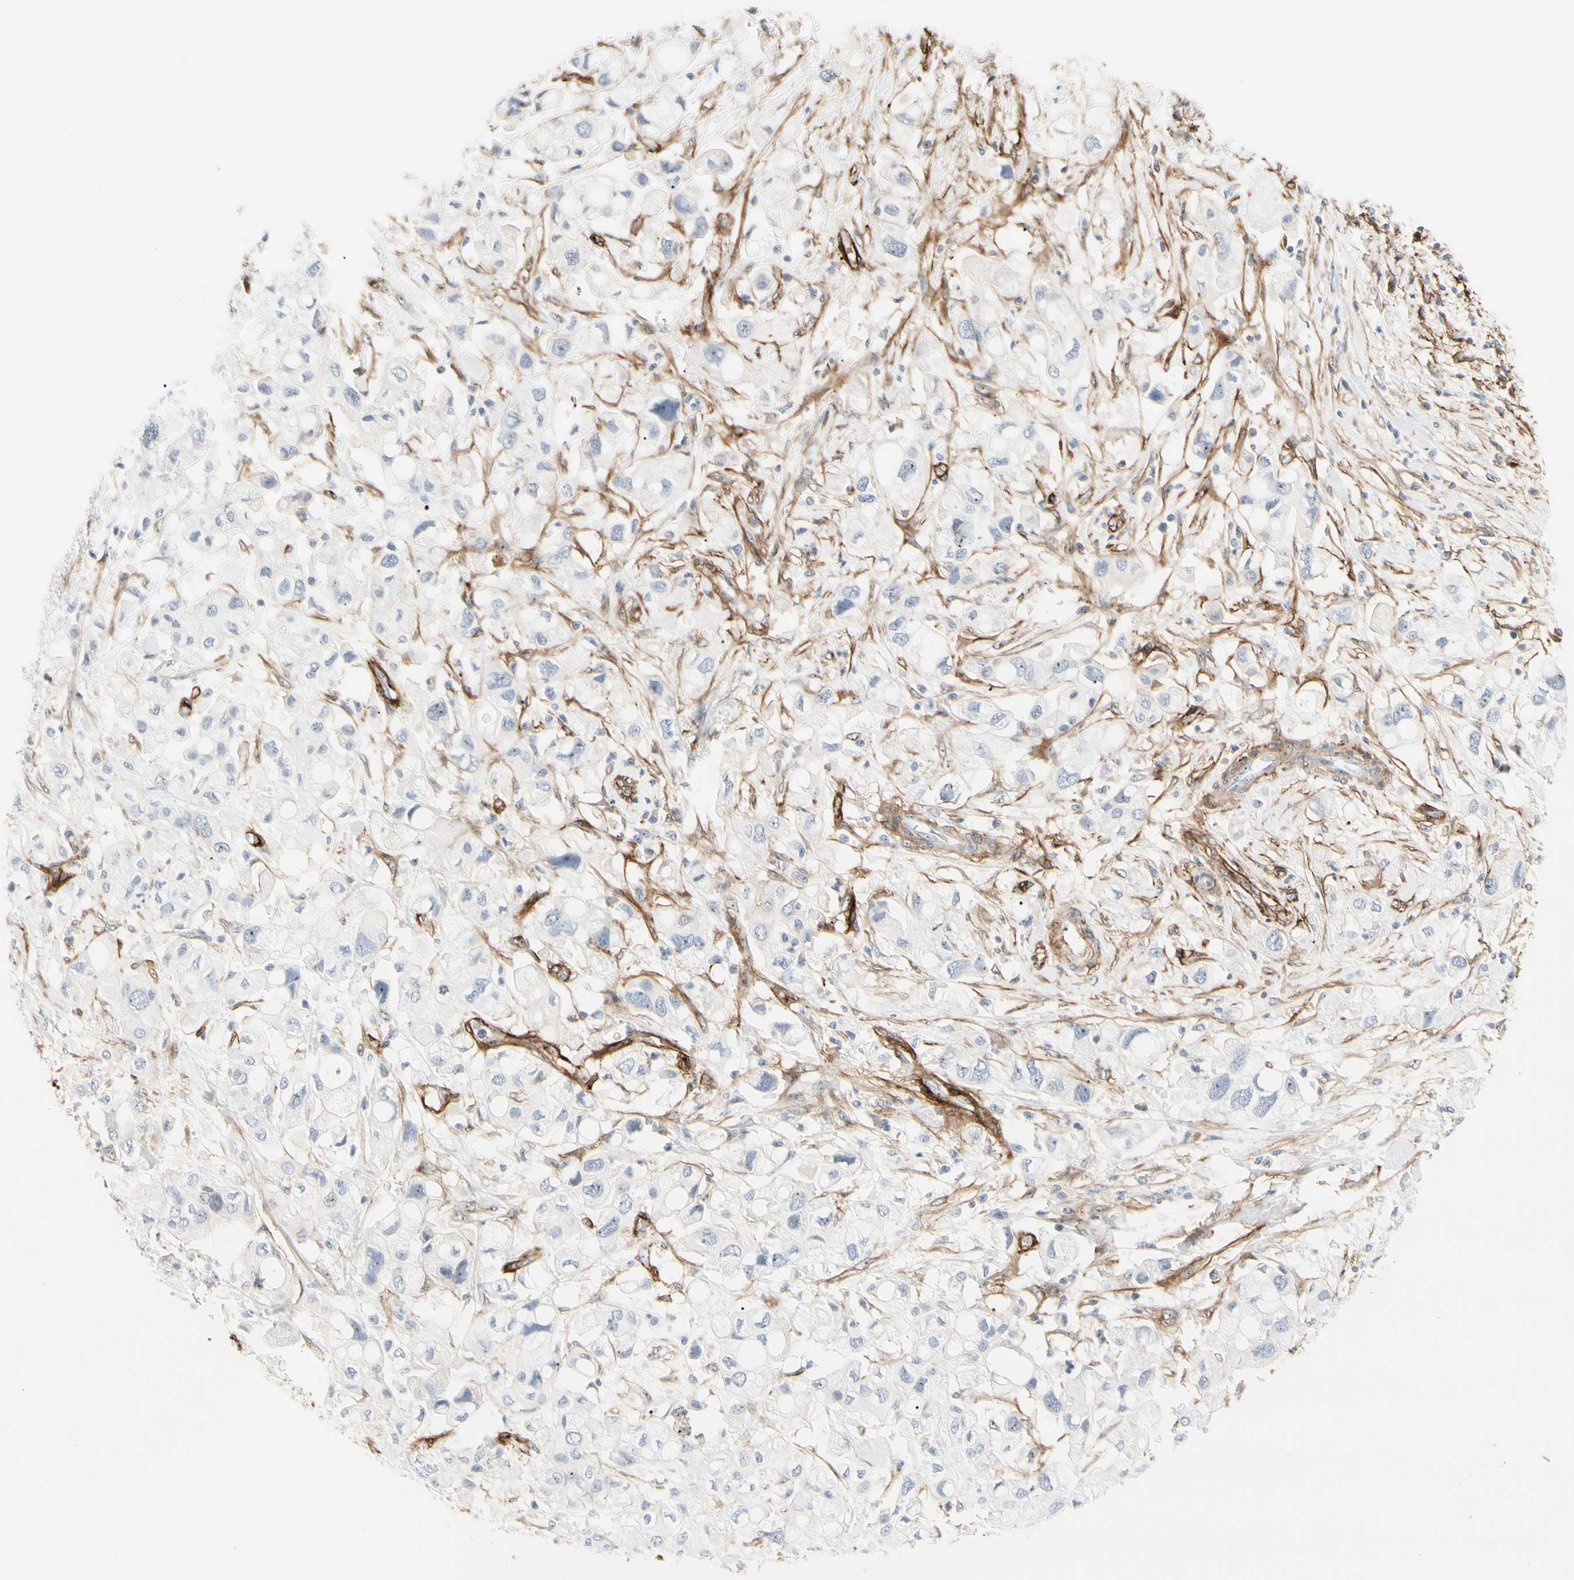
{"staining": {"intensity": "negative", "quantity": "none", "location": "none"}, "tissue": "pancreatic cancer", "cell_type": "Tumor cells", "image_type": "cancer", "snomed": [{"axis": "morphology", "description": "Adenocarcinoma, NOS"}, {"axis": "topography", "description": "Pancreas"}], "caption": "An IHC photomicrograph of pancreatic adenocarcinoma is shown. There is no staining in tumor cells of pancreatic adenocarcinoma.", "gene": "GGT5", "patient": {"sex": "female", "age": 56}}